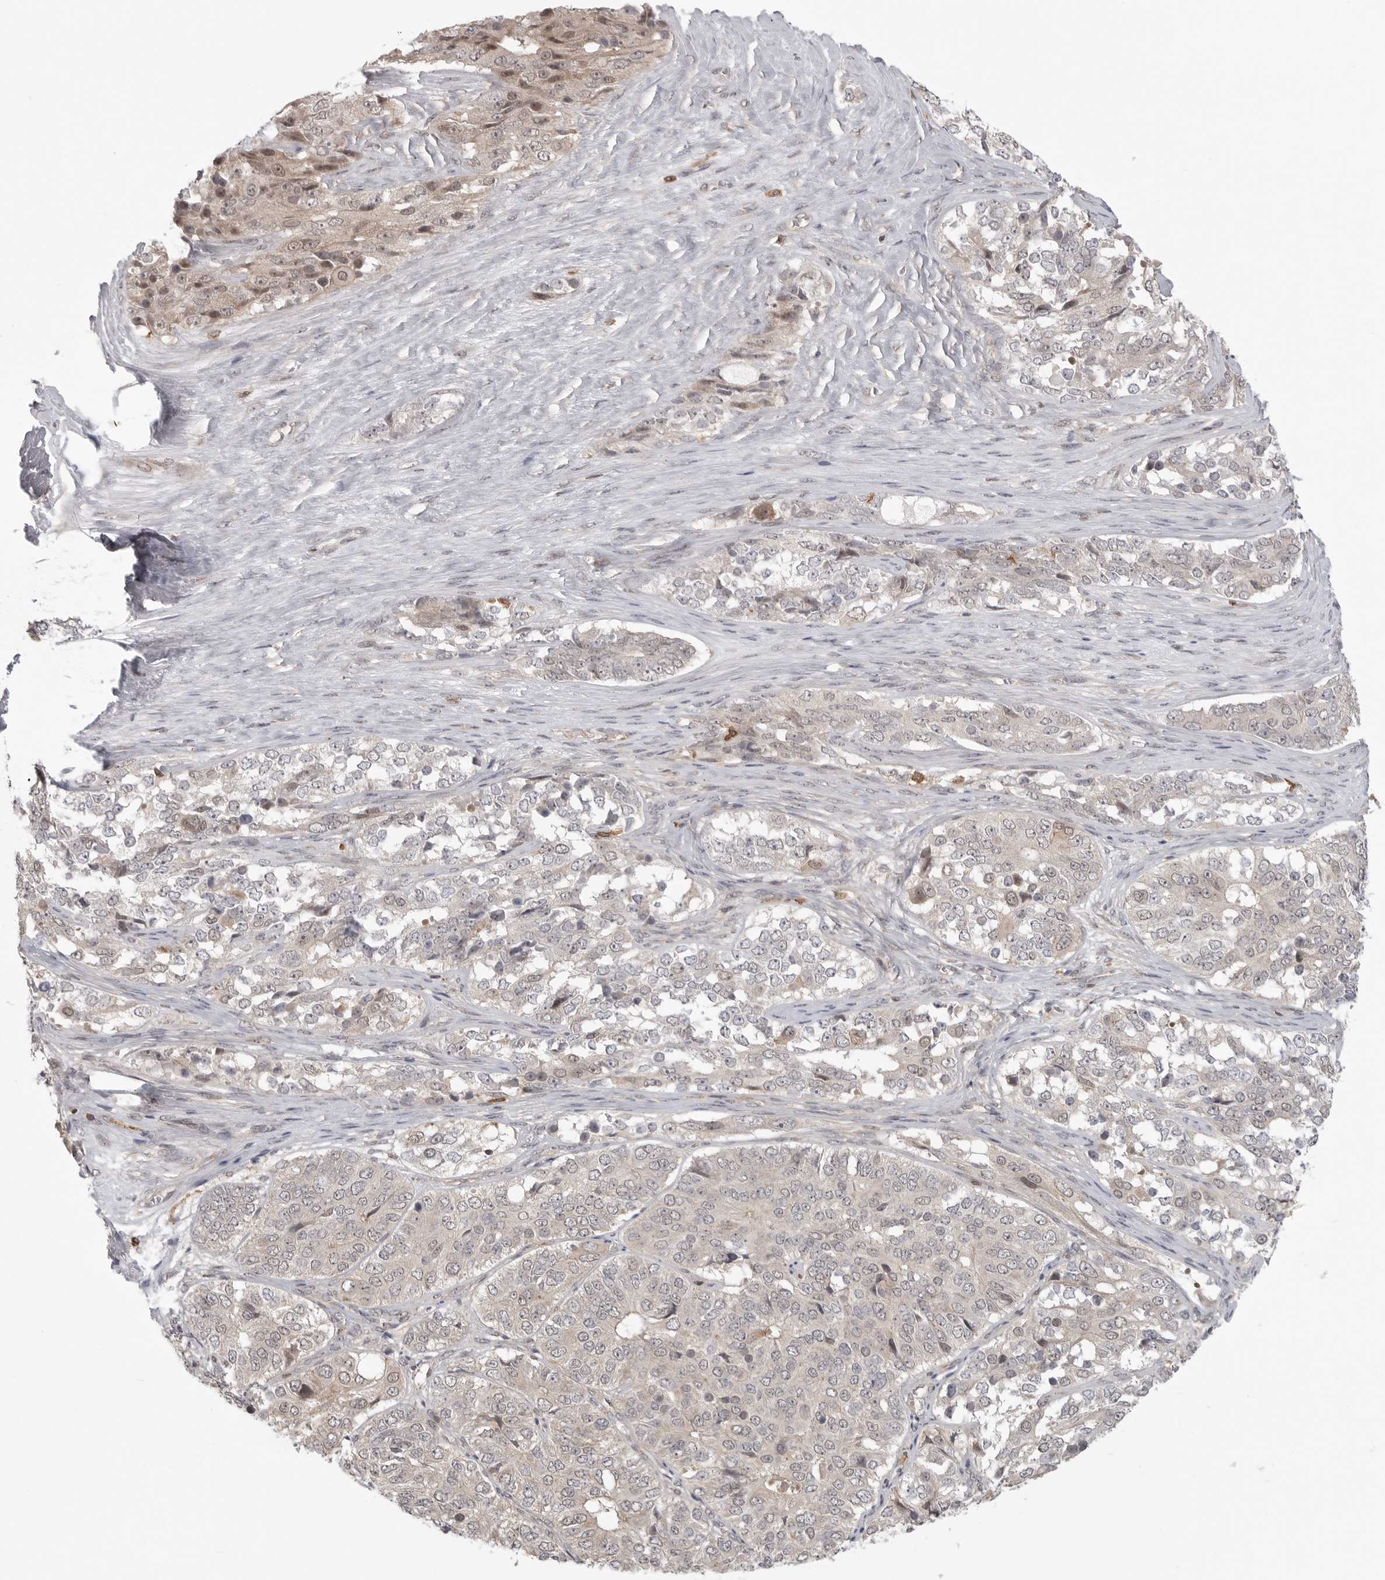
{"staining": {"intensity": "weak", "quantity": "<25%", "location": "cytoplasmic/membranous"}, "tissue": "ovarian cancer", "cell_type": "Tumor cells", "image_type": "cancer", "snomed": [{"axis": "morphology", "description": "Carcinoma, endometroid"}, {"axis": "topography", "description": "Ovary"}], "caption": "IHC of ovarian cancer (endometroid carcinoma) demonstrates no positivity in tumor cells.", "gene": "DBNL", "patient": {"sex": "female", "age": 51}}